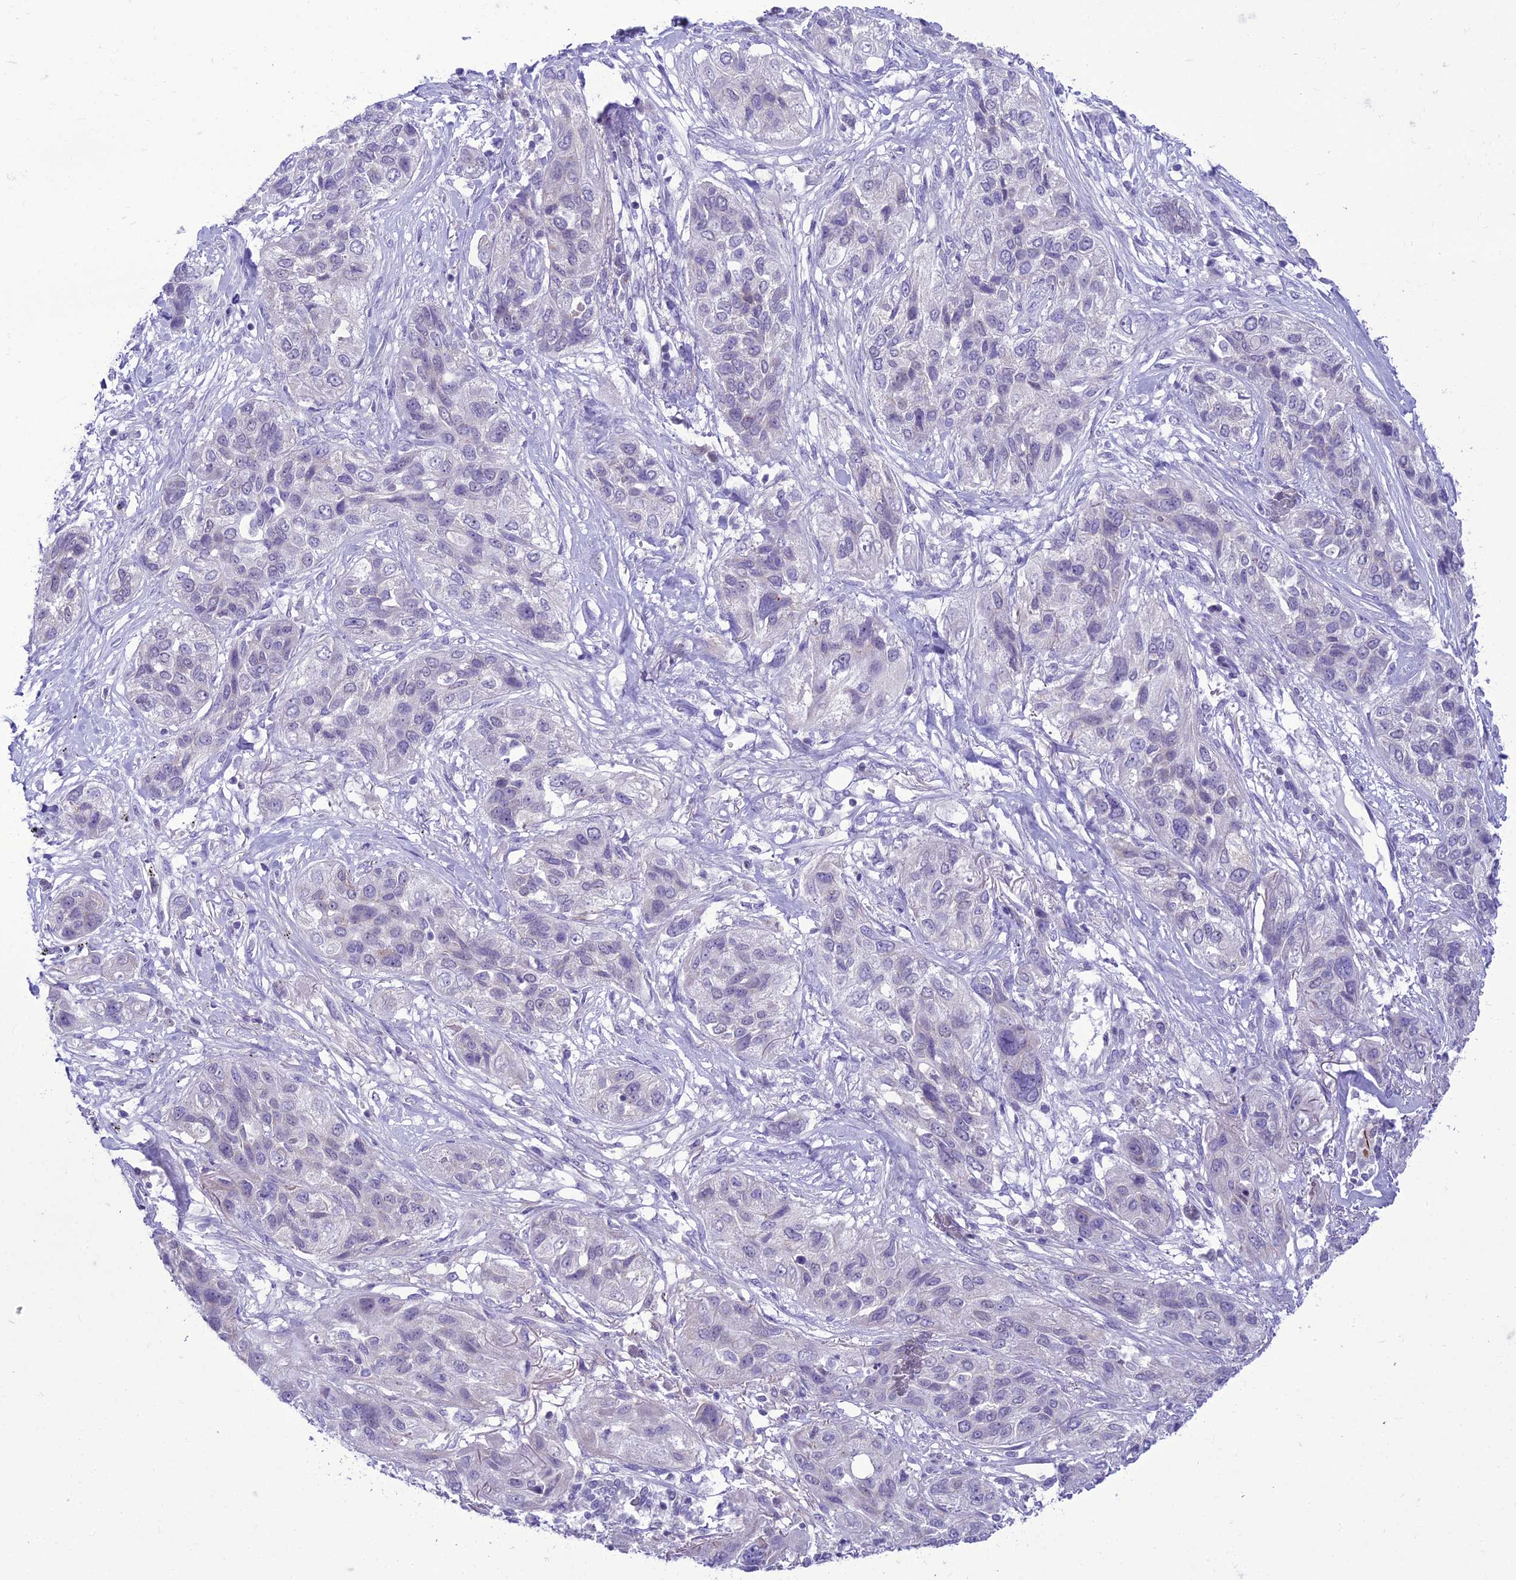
{"staining": {"intensity": "negative", "quantity": "none", "location": "none"}, "tissue": "lung cancer", "cell_type": "Tumor cells", "image_type": "cancer", "snomed": [{"axis": "morphology", "description": "Squamous cell carcinoma, NOS"}, {"axis": "topography", "description": "Lung"}], "caption": "This is an immunohistochemistry micrograph of human squamous cell carcinoma (lung). There is no expression in tumor cells.", "gene": "B9D2", "patient": {"sex": "female", "age": 70}}